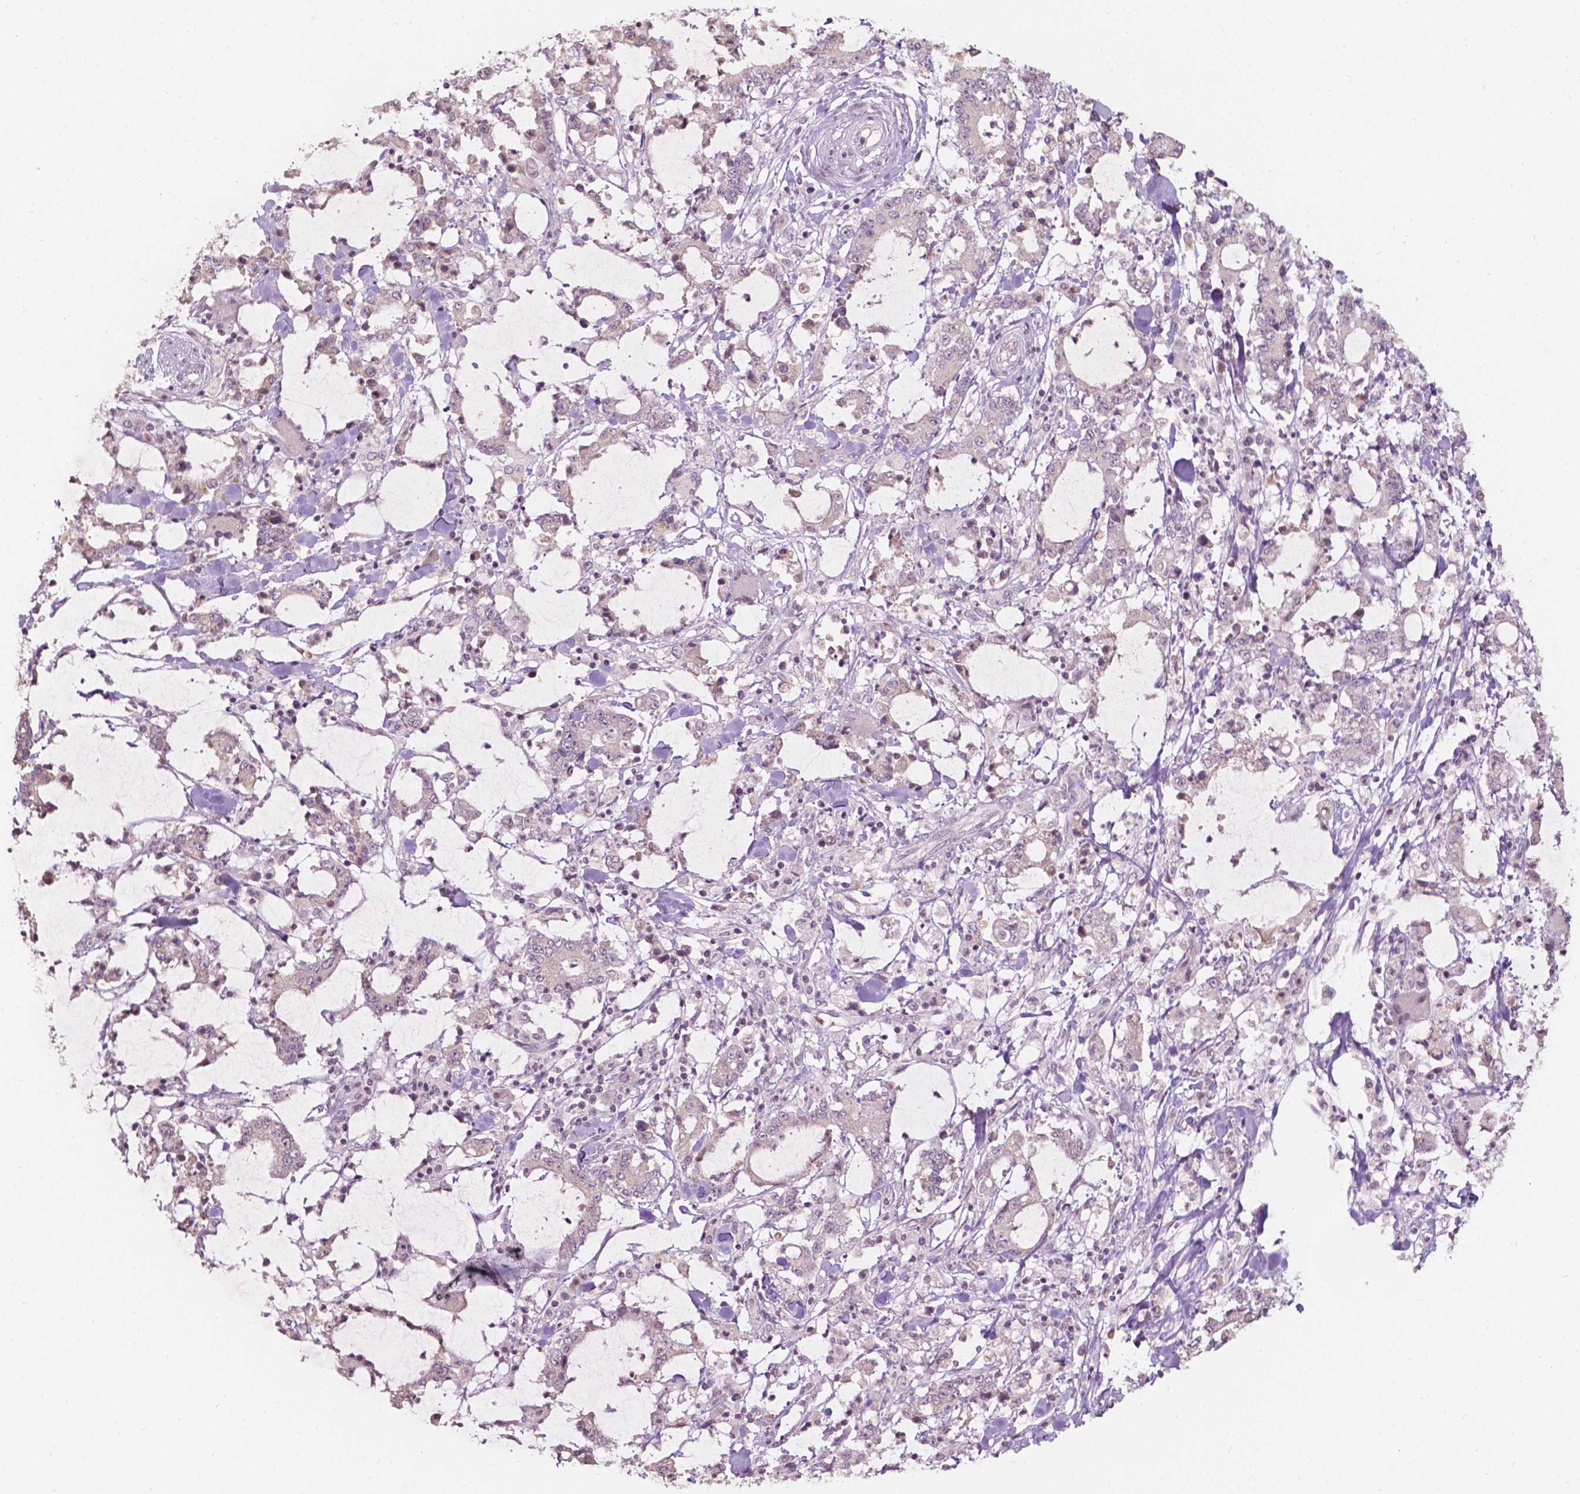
{"staining": {"intensity": "negative", "quantity": "none", "location": "none"}, "tissue": "stomach cancer", "cell_type": "Tumor cells", "image_type": "cancer", "snomed": [{"axis": "morphology", "description": "Adenocarcinoma, NOS"}, {"axis": "topography", "description": "Stomach, upper"}], "caption": "This image is of stomach adenocarcinoma stained with IHC to label a protein in brown with the nuclei are counter-stained blue. There is no expression in tumor cells. (DAB IHC, high magnification).", "gene": "NOS1AP", "patient": {"sex": "male", "age": 68}}